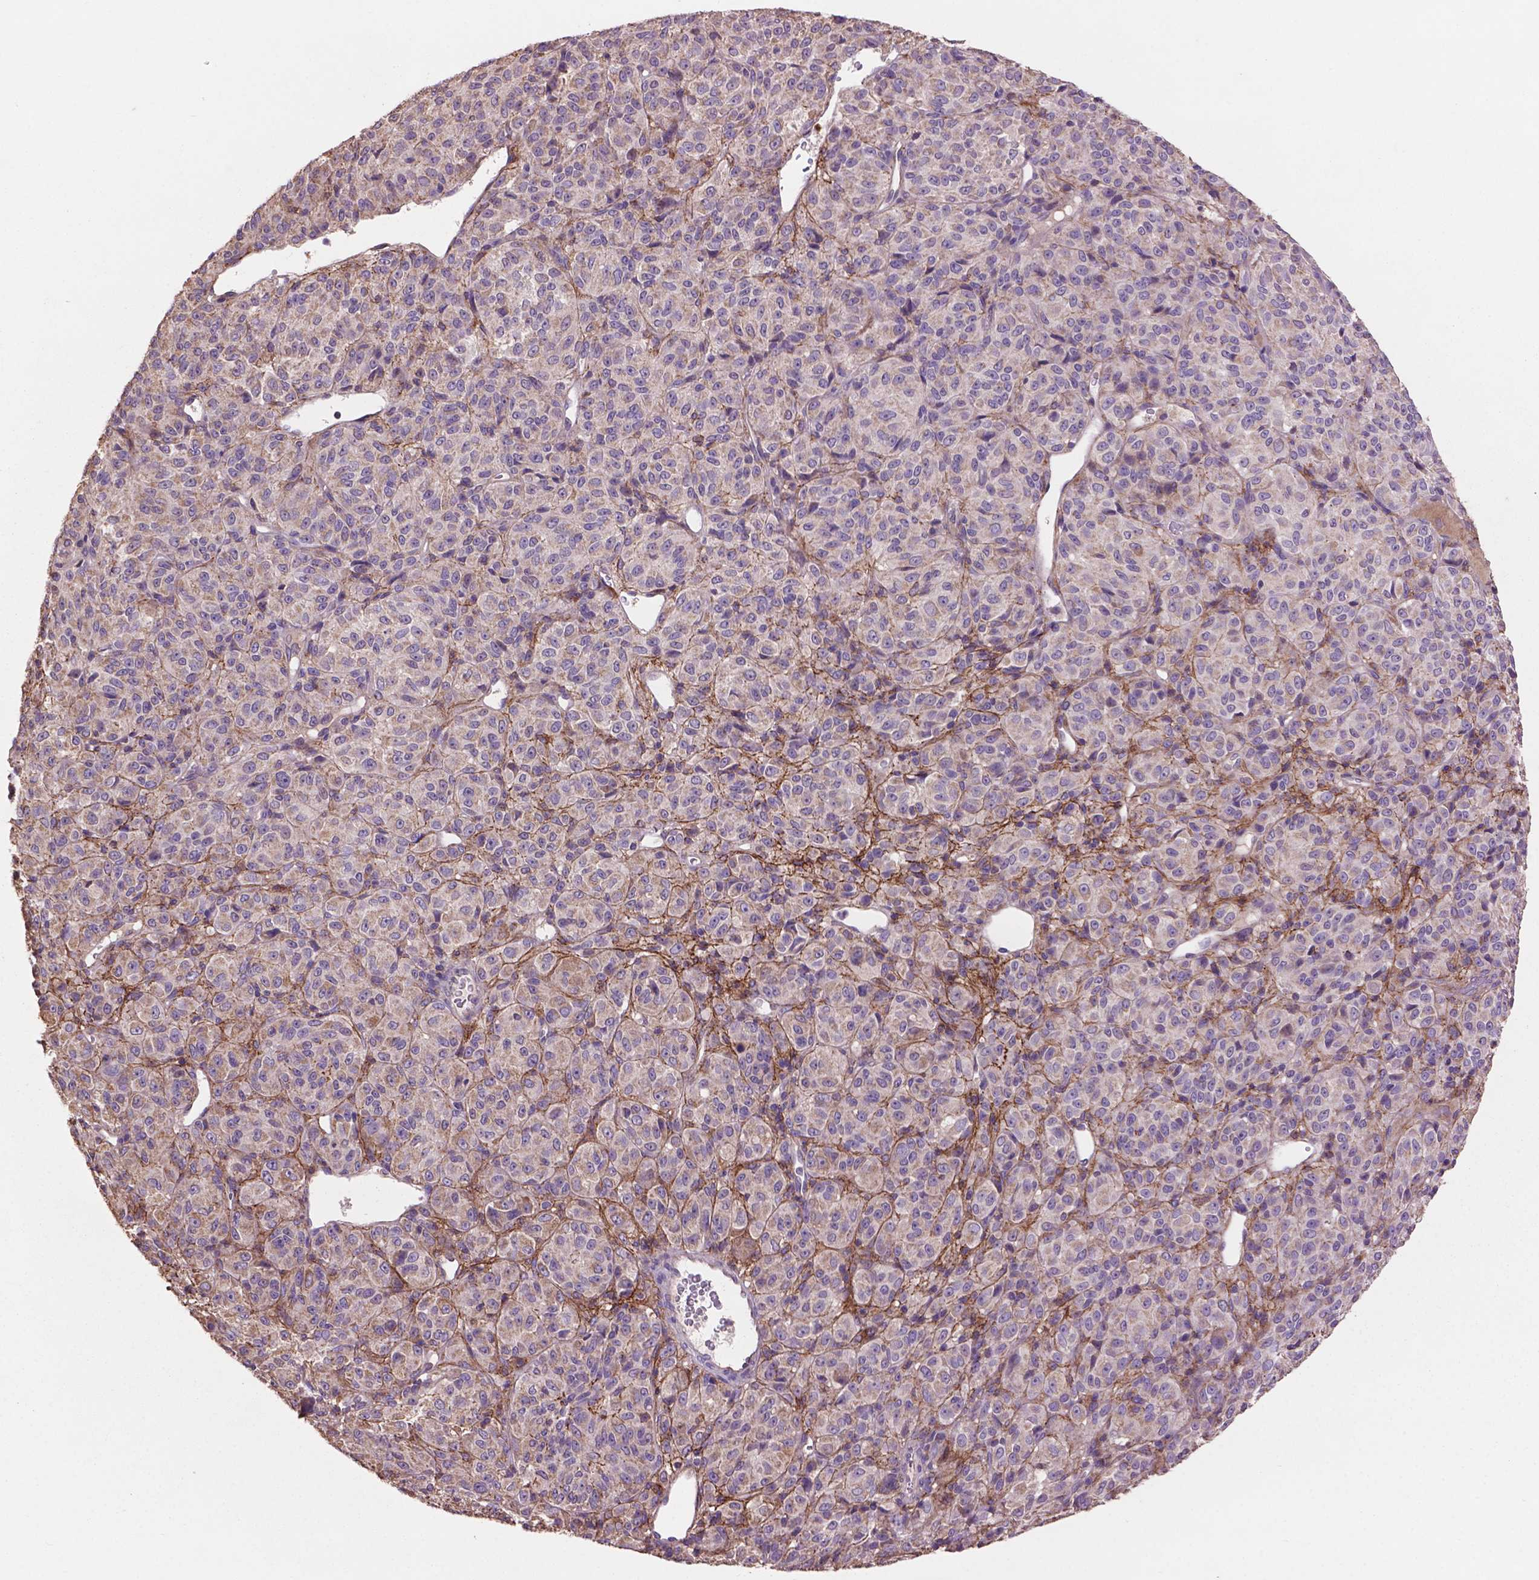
{"staining": {"intensity": "negative", "quantity": "none", "location": "none"}, "tissue": "melanoma", "cell_type": "Tumor cells", "image_type": "cancer", "snomed": [{"axis": "morphology", "description": "Malignant melanoma, Metastatic site"}, {"axis": "topography", "description": "Brain"}], "caption": "Tumor cells are negative for brown protein staining in melanoma.", "gene": "LRRC3C", "patient": {"sex": "female", "age": 56}}